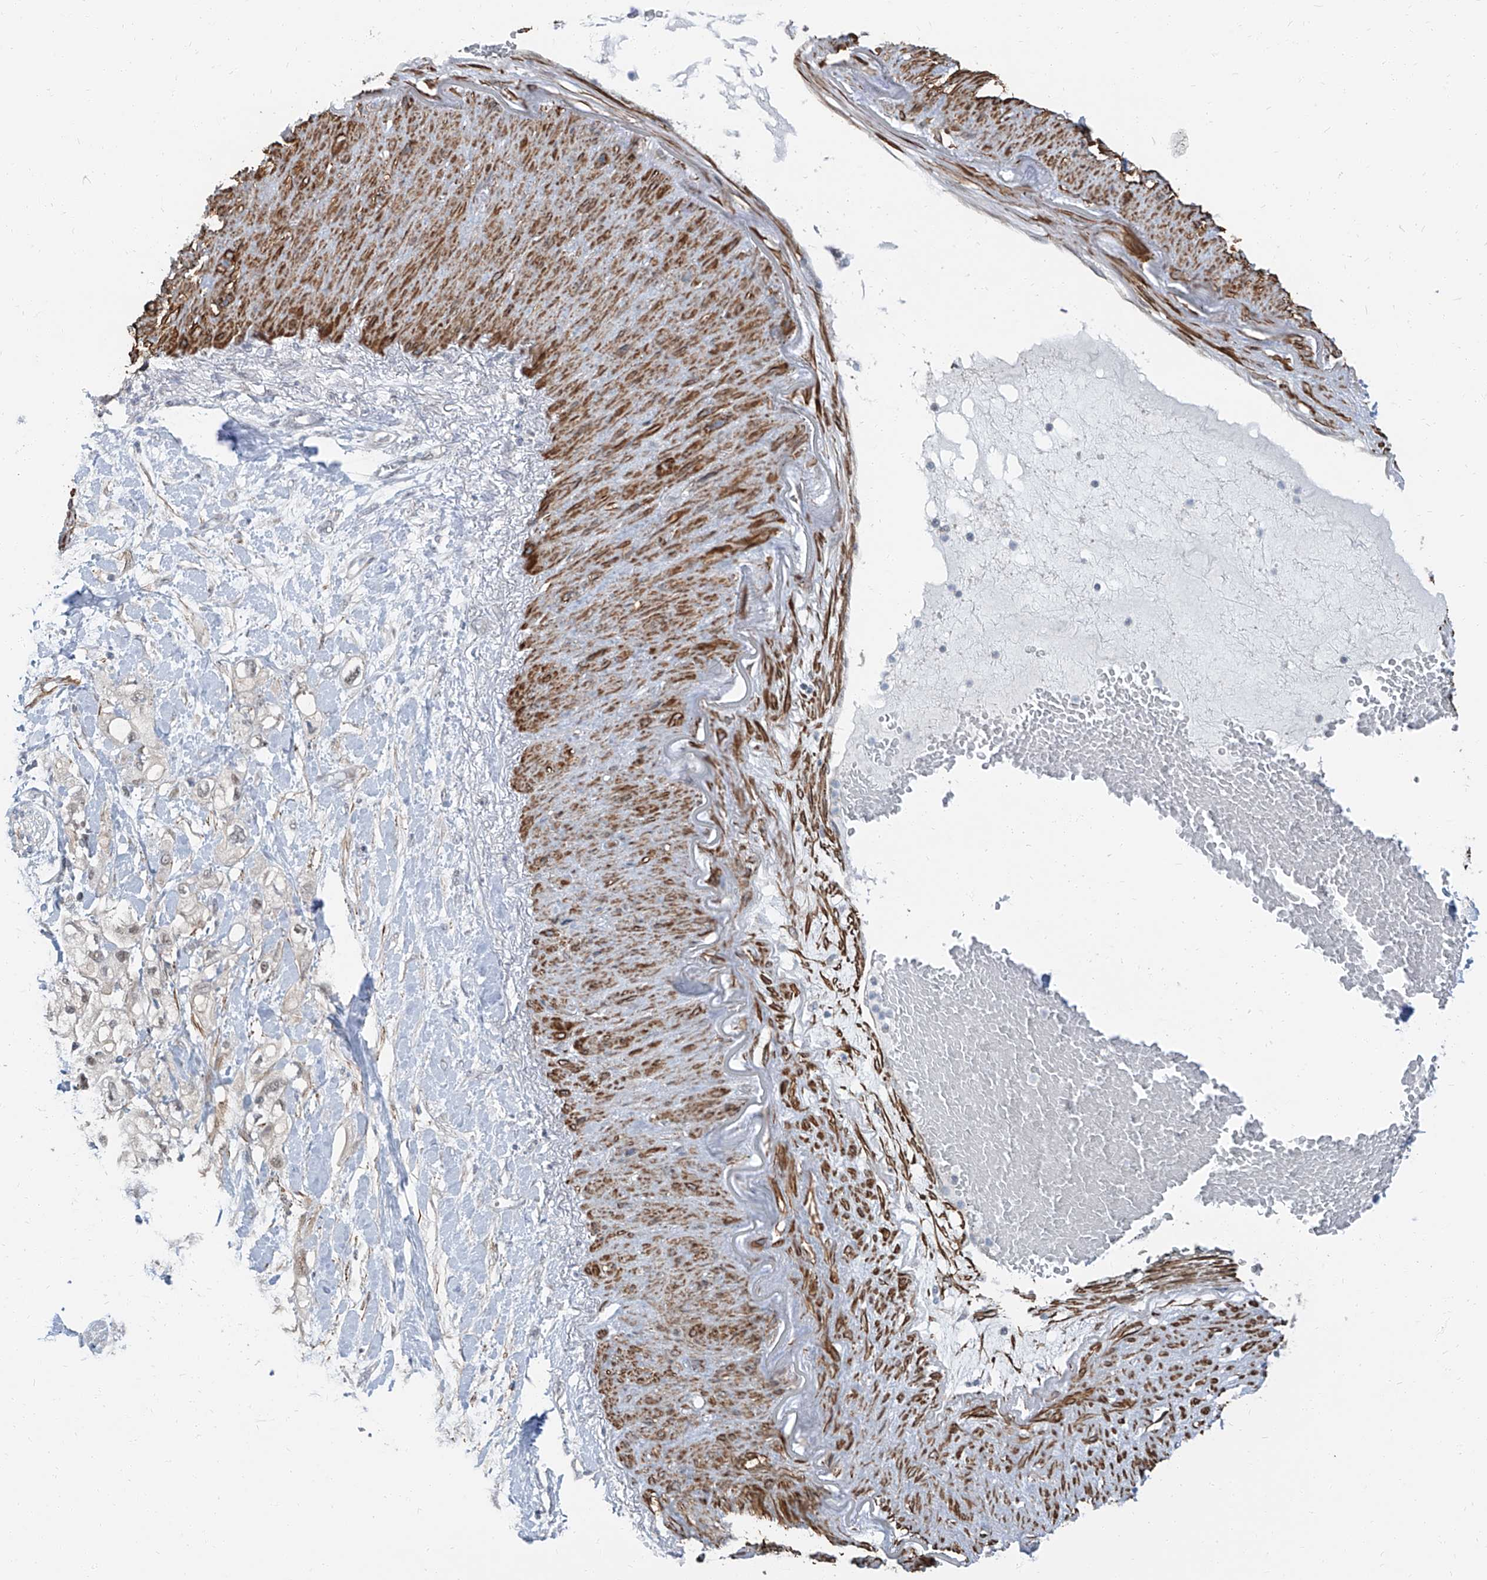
{"staining": {"intensity": "negative", "quantity": "none", "location": "none"}, "tissue": "pancreatic cancer", "cell_type": "Tumor cells", "image_type": "cancer", "snomed": [{"axis": "morphology", "description": "Adenocarcinoma, NOS"}, {"axis": "topography", "description": "Pancreas"}], "caption": "Protein analysis of adenocarcinoma (pancreatic) exhibits no significant positivity in tumor cells.", "gene": "TXLNB", "patient": {"sex": "female", "age": 56}}